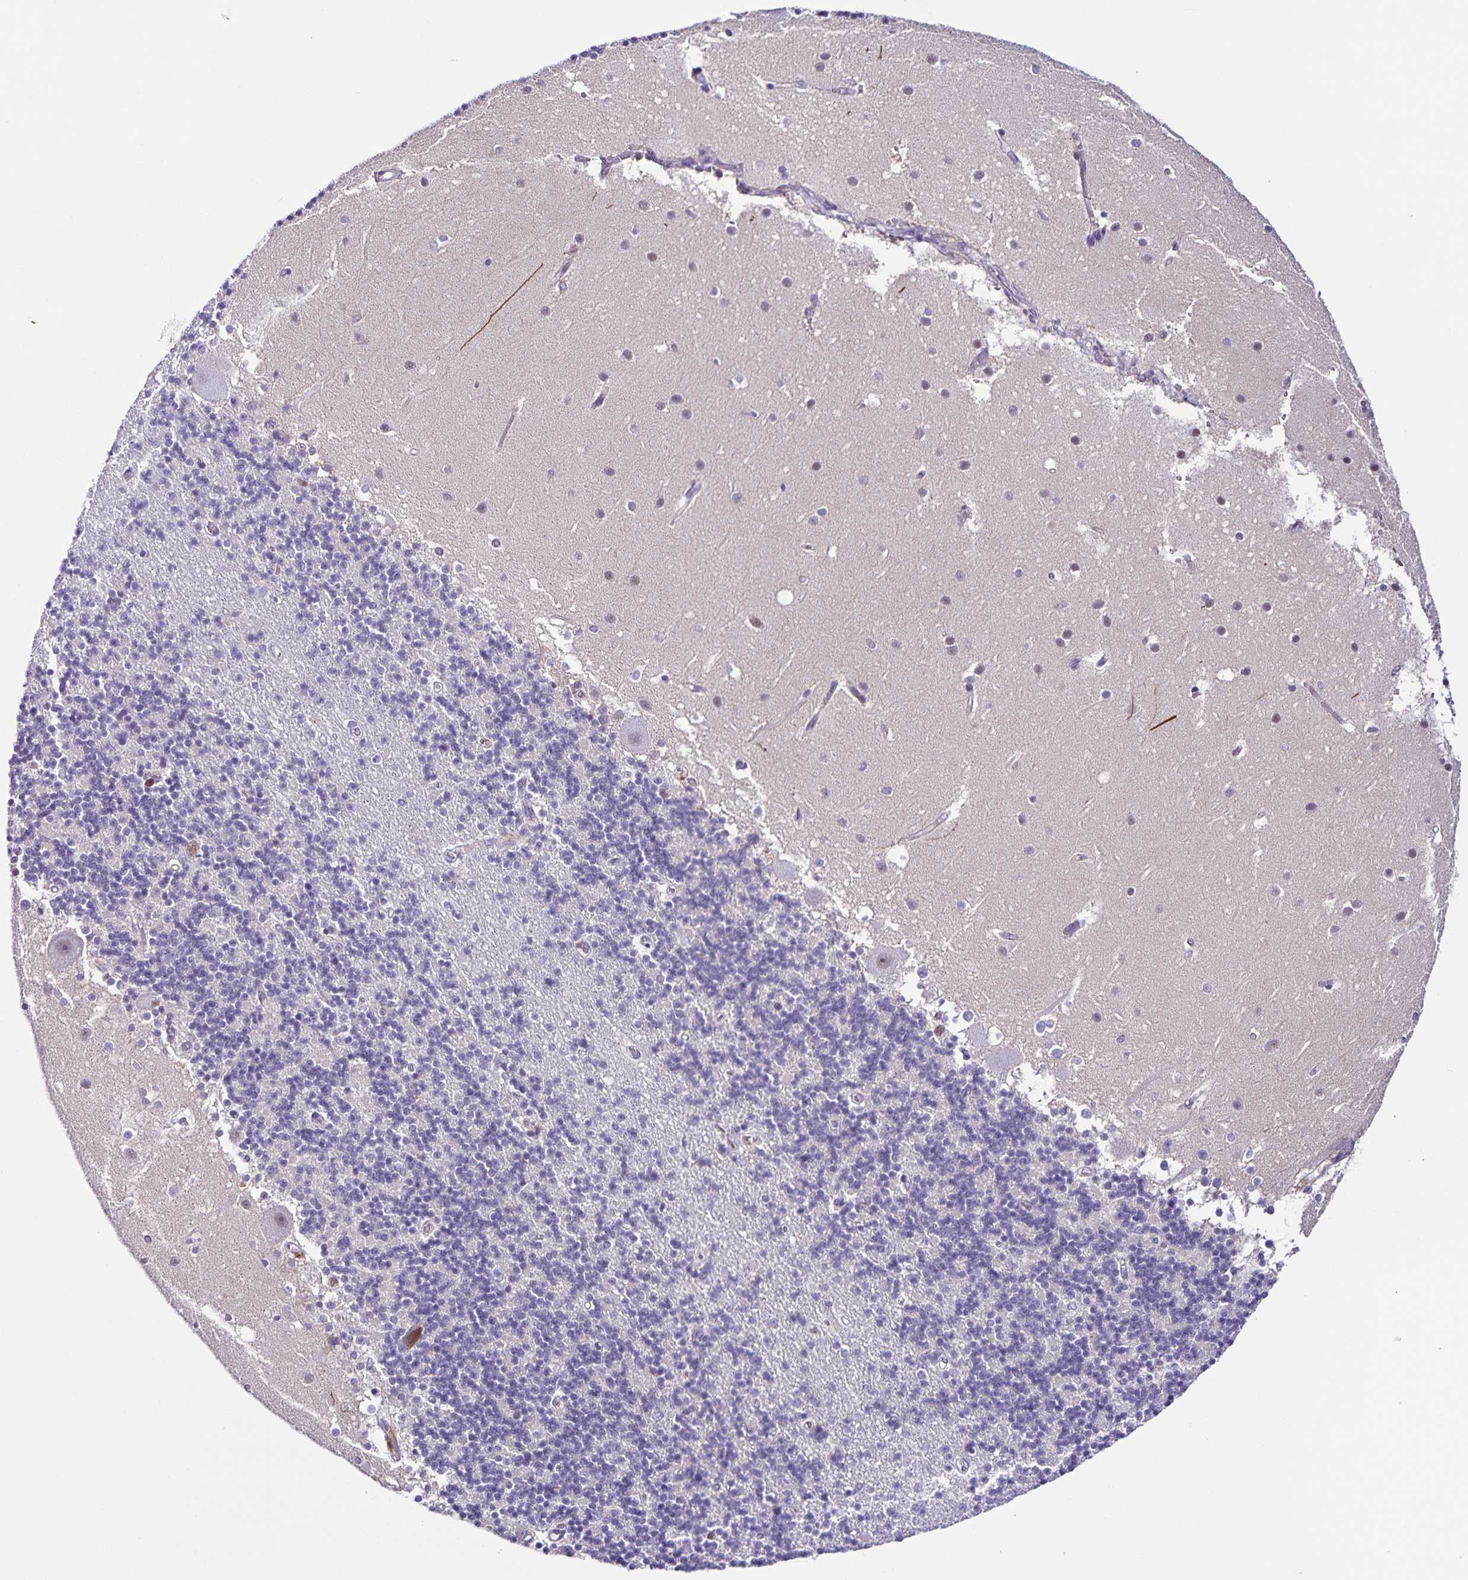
{"staining": {"intensity": "negative", "quantity": "none", "location": "none"}, "tissue": "cerebellum", "cell_type": "Cells in granular layer", "image_type": "normal", "snomed": [{"axis": "morphology", "description": "Normal tissue, NOS"}, {"axis": "topography", "description": "Cerebellum"}], "caption": "Immunohistochemistry micrograph of unremarkable cerebellum stained for a protein (brown), which exhibits no staining in cells in granular layer.", "gene": "STPG4", "patient": {"sex": "male", "age": 54}}